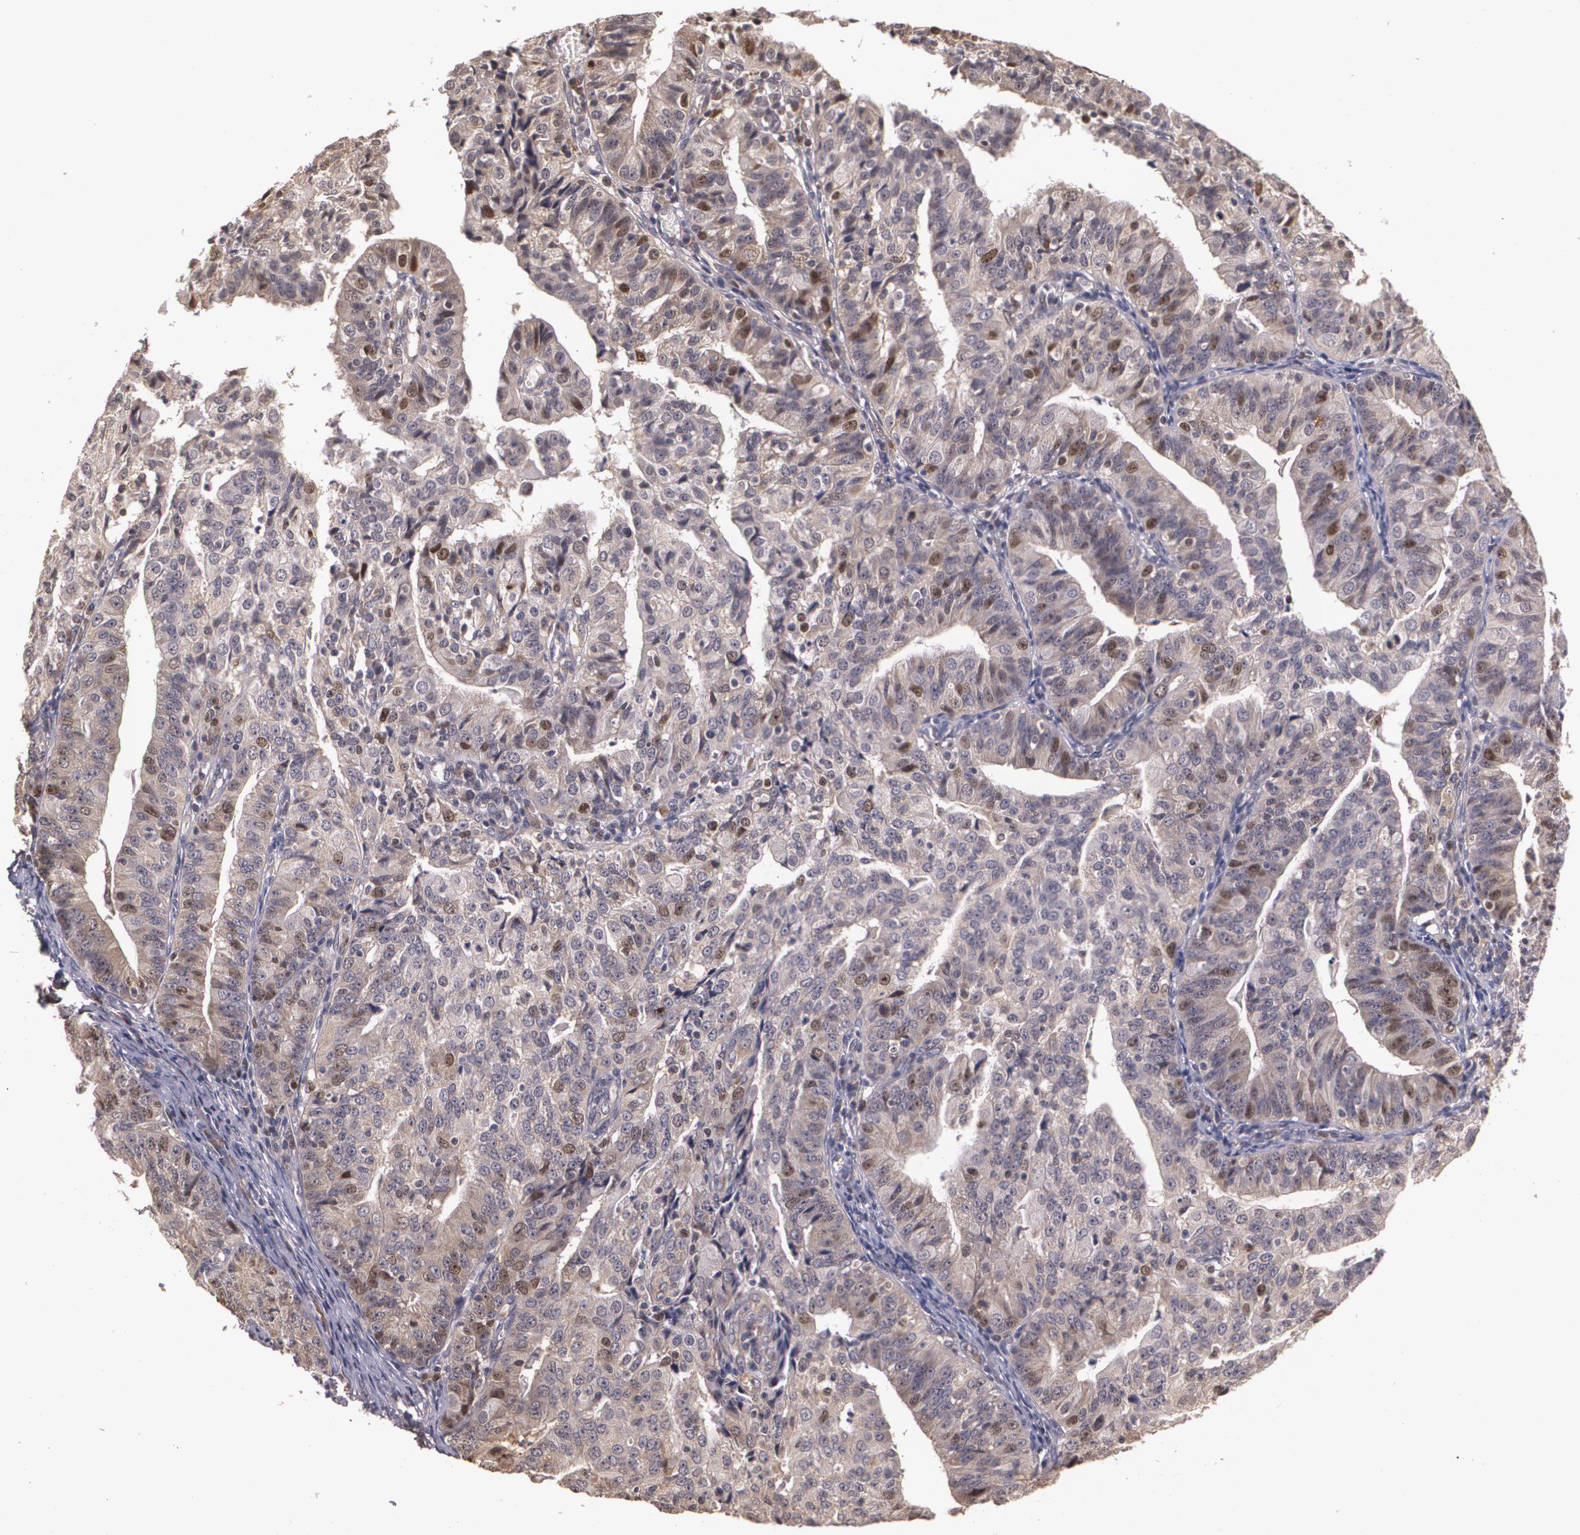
{"staining": {"intensity": "moderate", "quantity": ">75%", "location": "cytoplasmic/membranous,nuclear"}, "tissue": "endometrial cancer", "cell_type": "Tumor cells", "image_type": "cancer", "snomed": [{"axis": "morphology", "description": "Adenocarcinoma, NOS"}, {"axis": "topography", "description": "Endometrium"}], "caption": "DAB (3,3'-diaminobenzidine) immunohistochemical staining of endometrial cancer exhibits moderate cytoplasmic/membranous and nuclear protein staining in about >75% of tumor cells.", "gene": "BRCA1", "patient": {"sex": "female", "age": 56}}